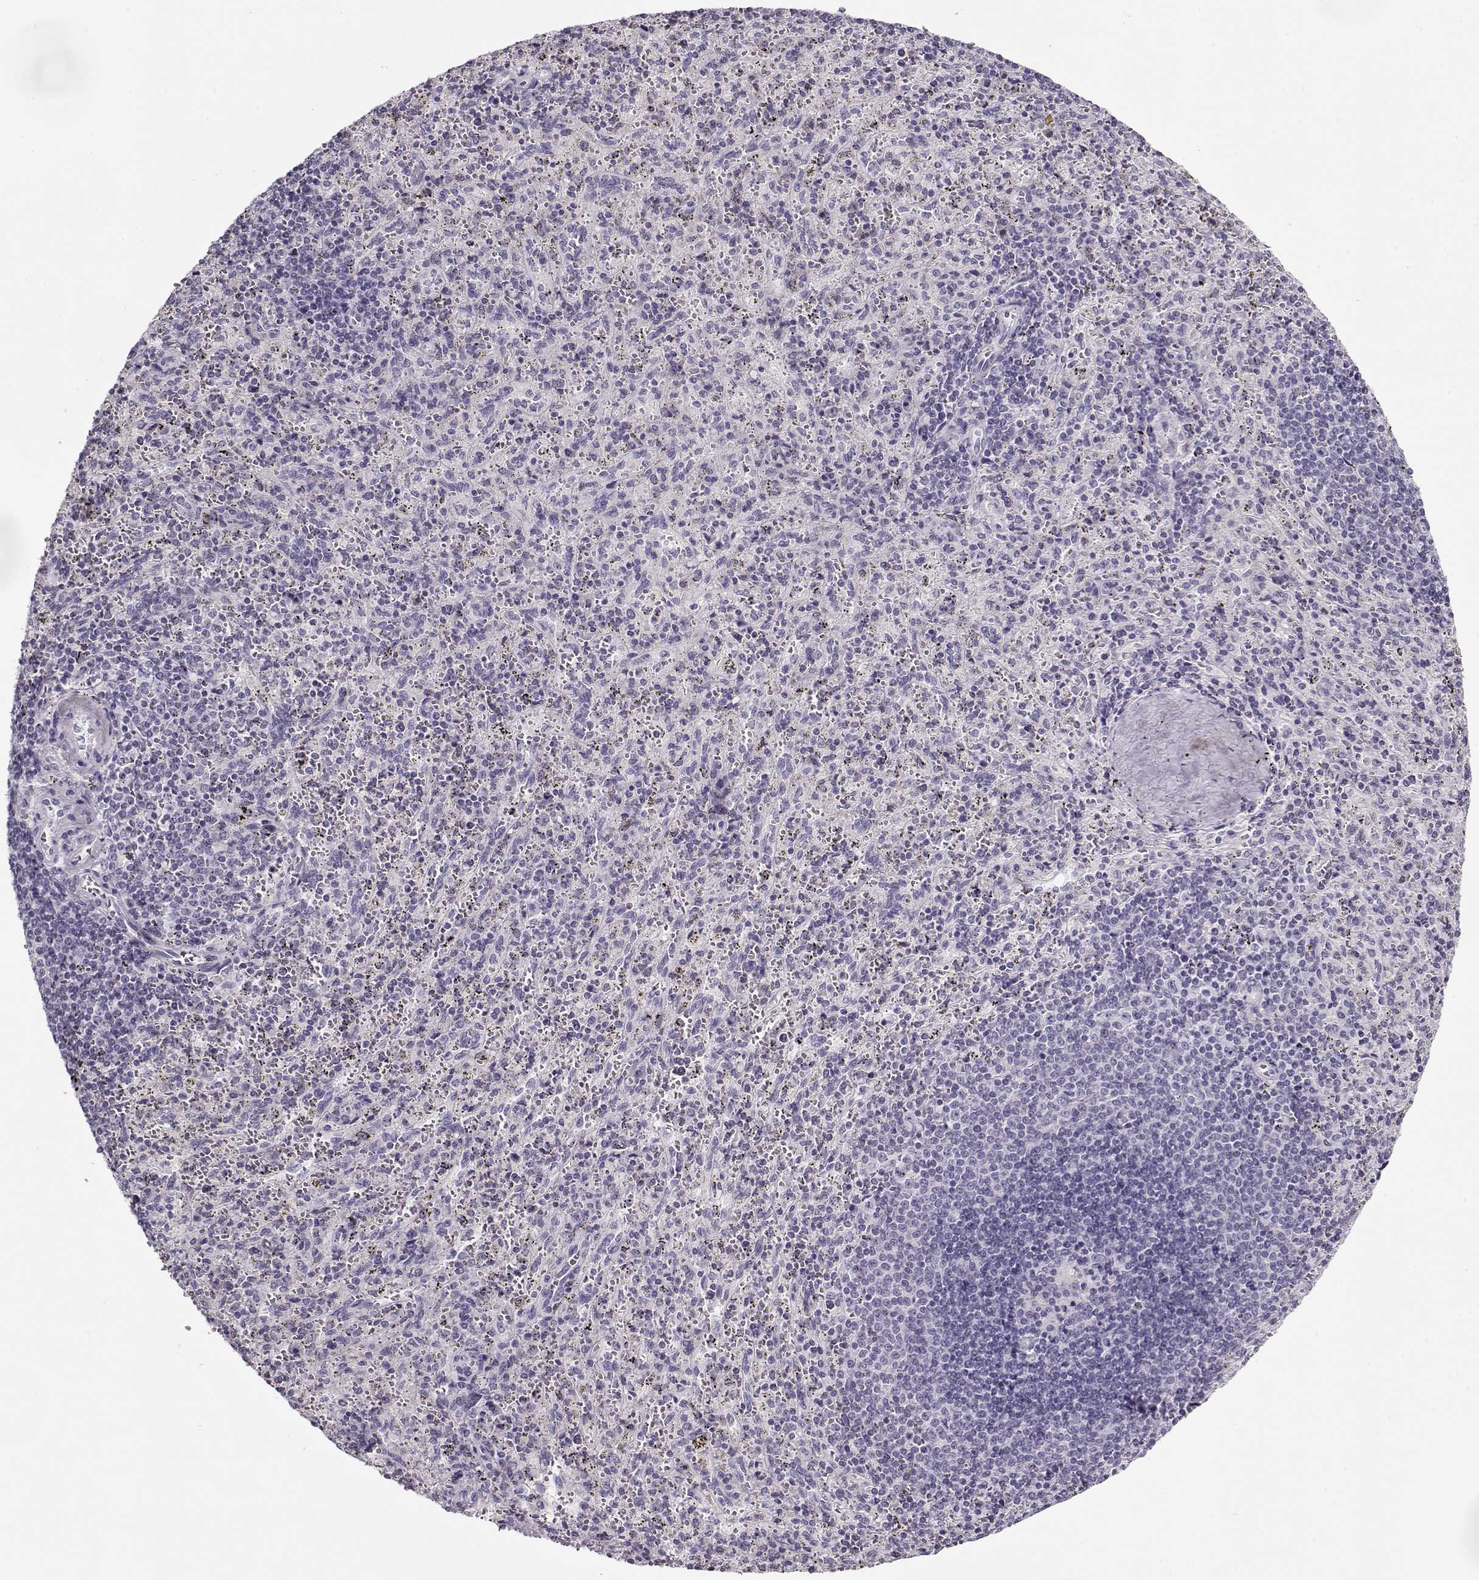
{"staining": {"intensity": "negative", "quantity": "none", "location": "none"}, "tissue": "spleen", "cell_type": "Cells in red pulp", "image_type": "normal", "snomed": [{"axis": "morphology", "description": "Normal tissue, NOS"}, {"axis": "topography", "description": "Spleen"}], "caption": "Cells in red pulp are negative for protein expression in benign human spleen. Brightfield microscopy of IHC stained with DAB (brown) and hematoxylin (blue), captured at high magnification.", "gene": "CCDC136", "patient": {"sex": "male", "age": 57}}